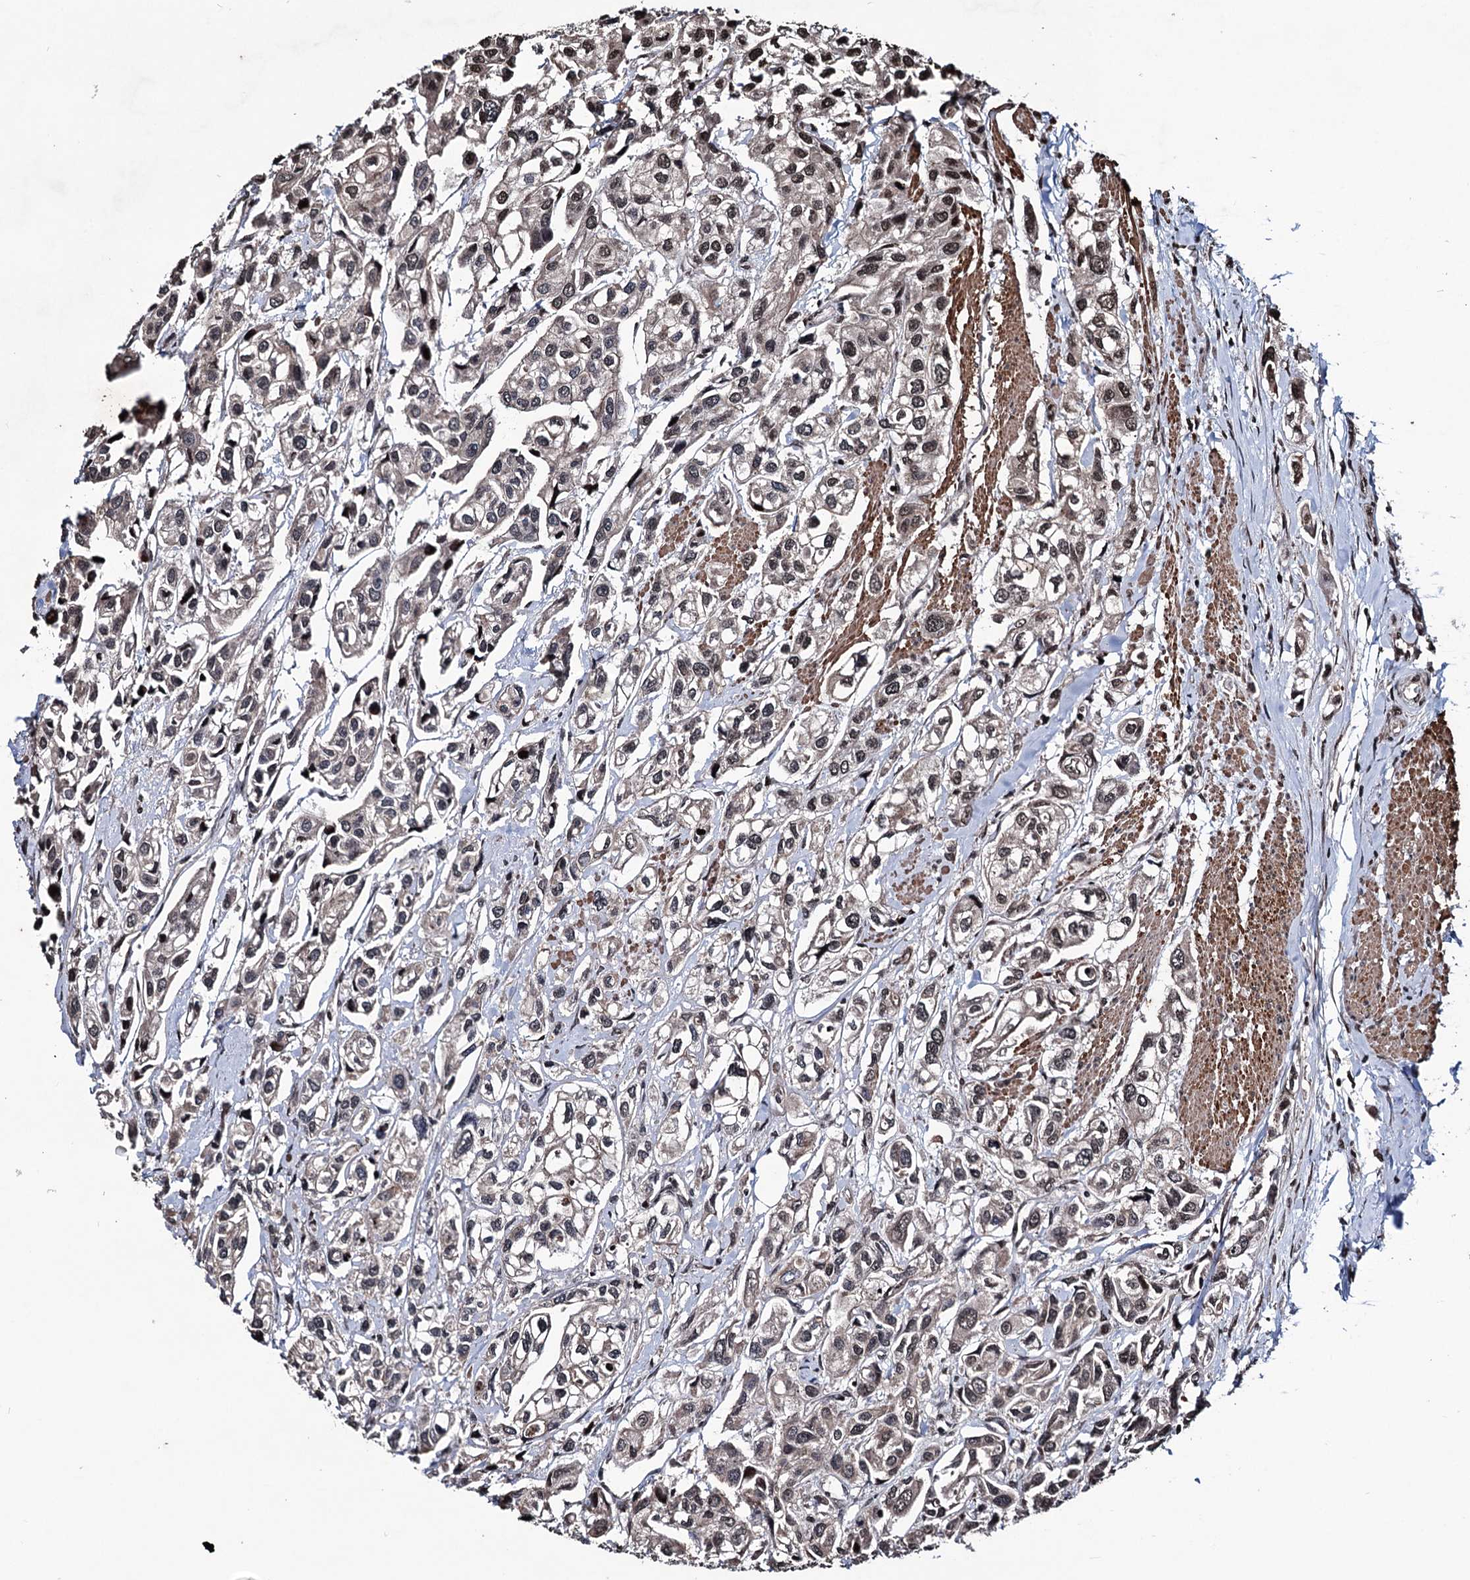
{"staining": {"intensity": "weak", "quantity": "25%-75%", "location": "cytoplasmic/membranous"}, "tissue": "urothelial cancer", "cell_type": "Tumor cells", "image_type": "cancer", "snomed": [{"axis": "morphology", "description": "Urothelial carcinoma, High grade"}, {"axis": "topography", "description": "Urinary bladder"}], "caption": "This micrograph displays immunohistochemistry (IHC) staining of urothelial cancer, with low weak cytoplasmic/membranous positivity in about 25%-75% of tumor cells.", "gene": "EYA4", "patient": {"sex": "male", "age": 67}}